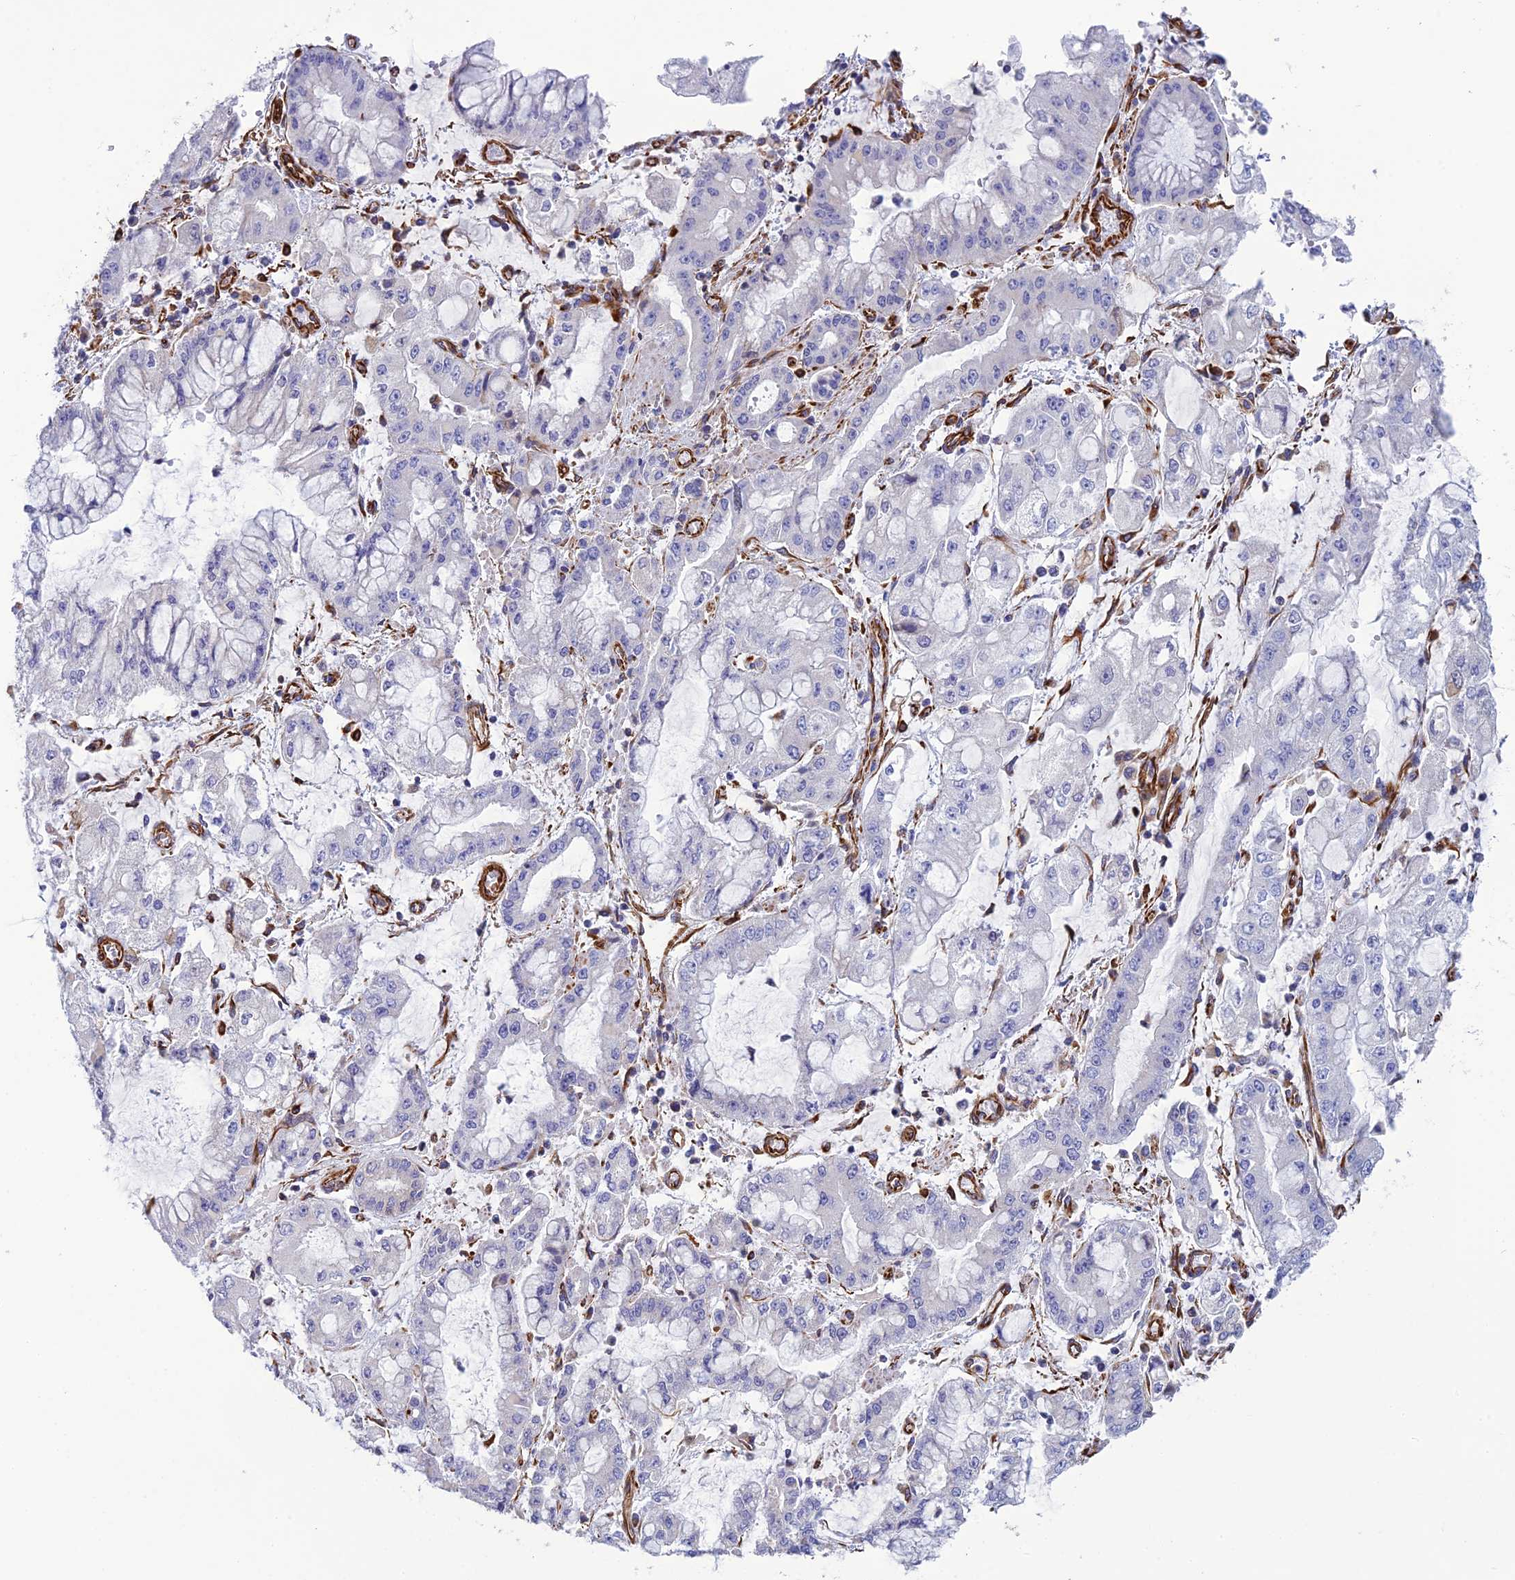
{"staining": {"intensity": "negative", "quantity": "none", "location": "none"}, "tissue": "stomach cancer", "cell_type": "Tumor cells", "image_type": "cancer", "snomed": [{"axis": "morphology", "description": "Adenocarcinoma, NOS"}, {"axis": "topography", "description": "Stomach"}], "caption": "An immunohistochemistry micrograph of stomach adenocarcinoma is shown. There is no staining in tumor cells of stomach adenocarcinoma.", "gene": "FBXL20", "patient": {"sex": "male", "age": 76}}